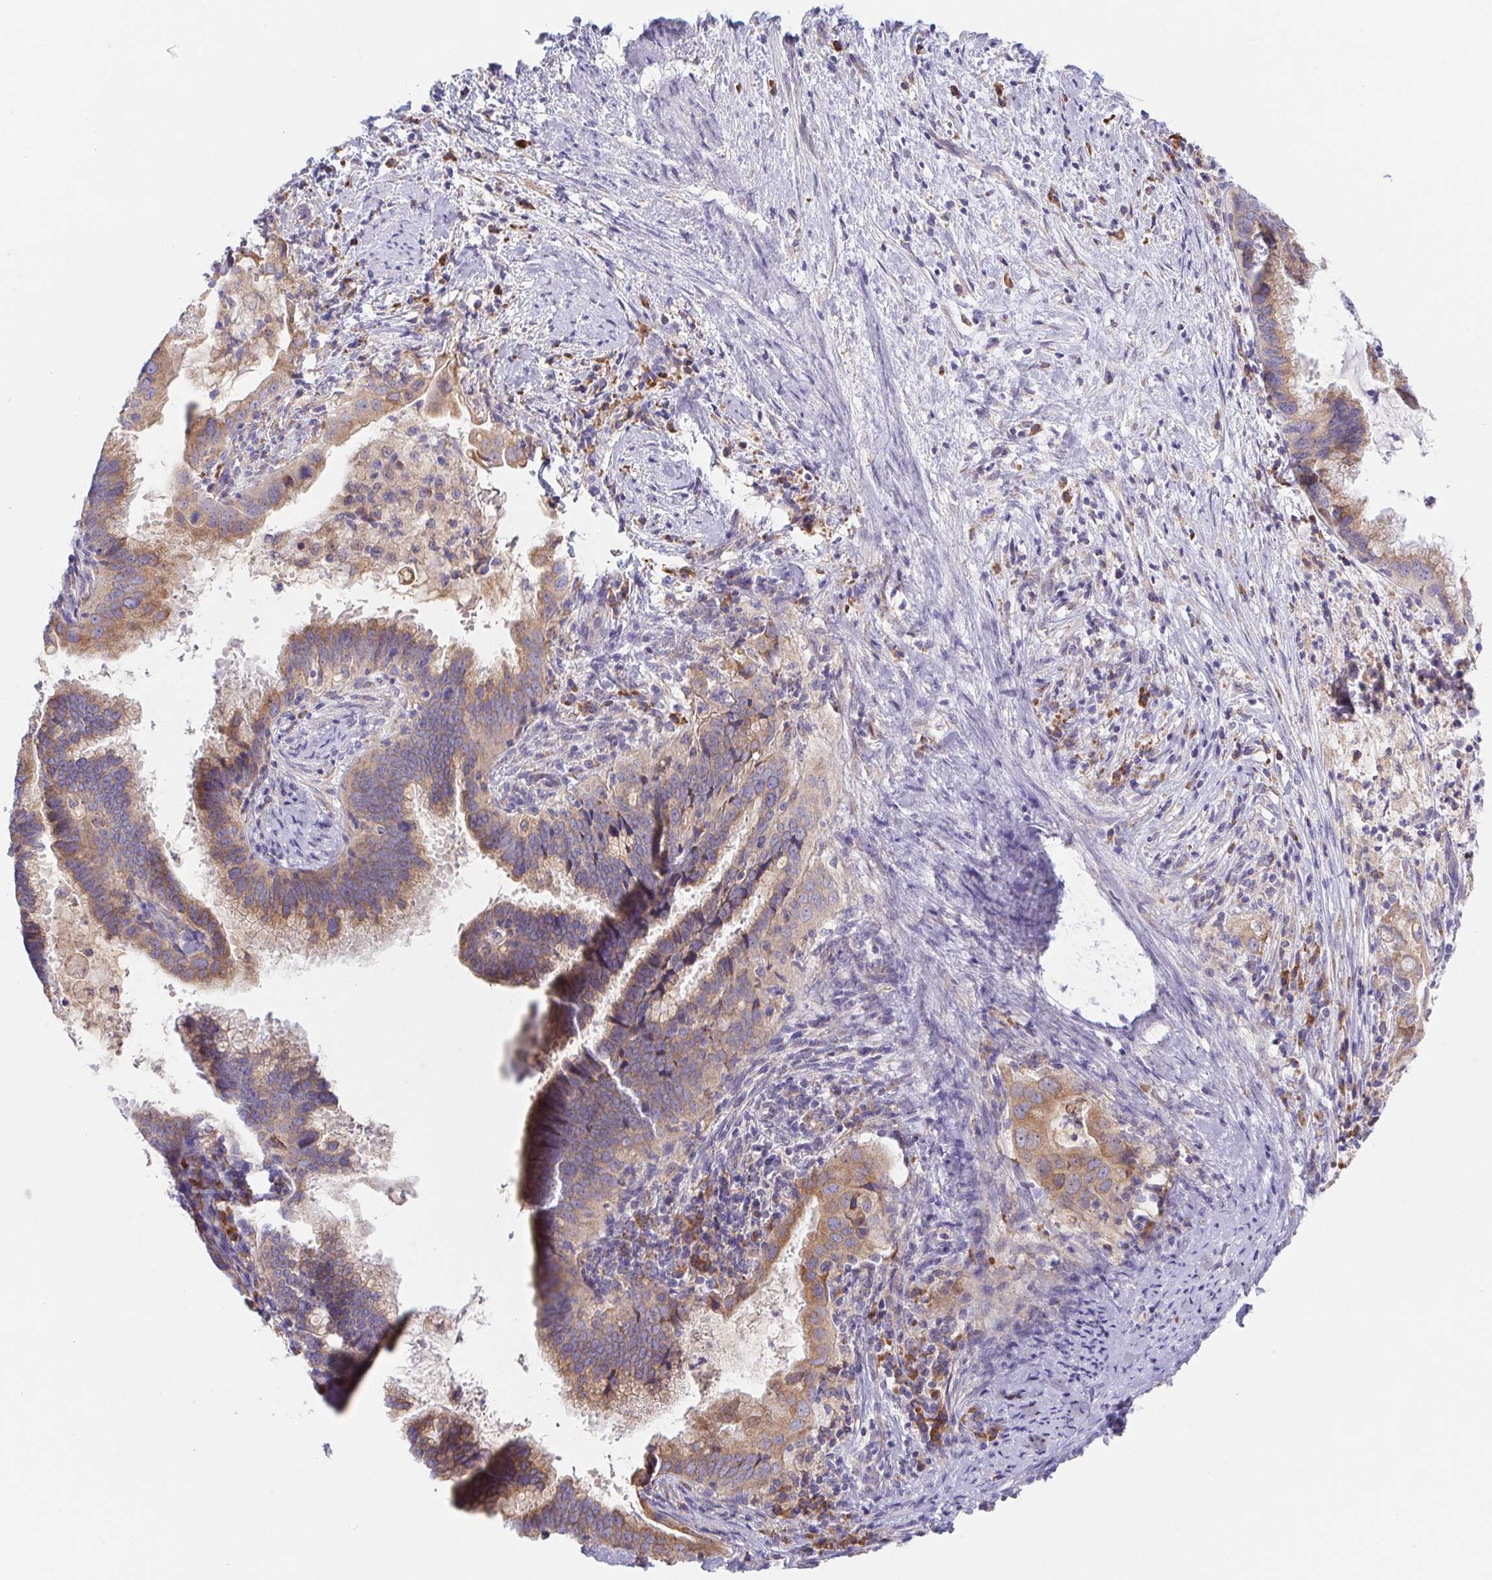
{"staining": {"intensity": "moderate", "quantity": ">75%", "location": "cytoplasmic/membranous"}, "tissue": "cervical cancer", "cell_type": "Tumor cells", "image_type": "cancer", "snomed": [{"axis": "morphology", "description": "Adenocarcinoma, NOS"}, {"axis": "topography", "description": "Cervix"}], "caption": "Brown immunohistochemical staining in human cervical cancer exhibits moderate cytoplasmic/membranous staining in about >75% of tumor cells.", "gene": "ADAM8", "patient": {"sex": "female", "age": 56}}